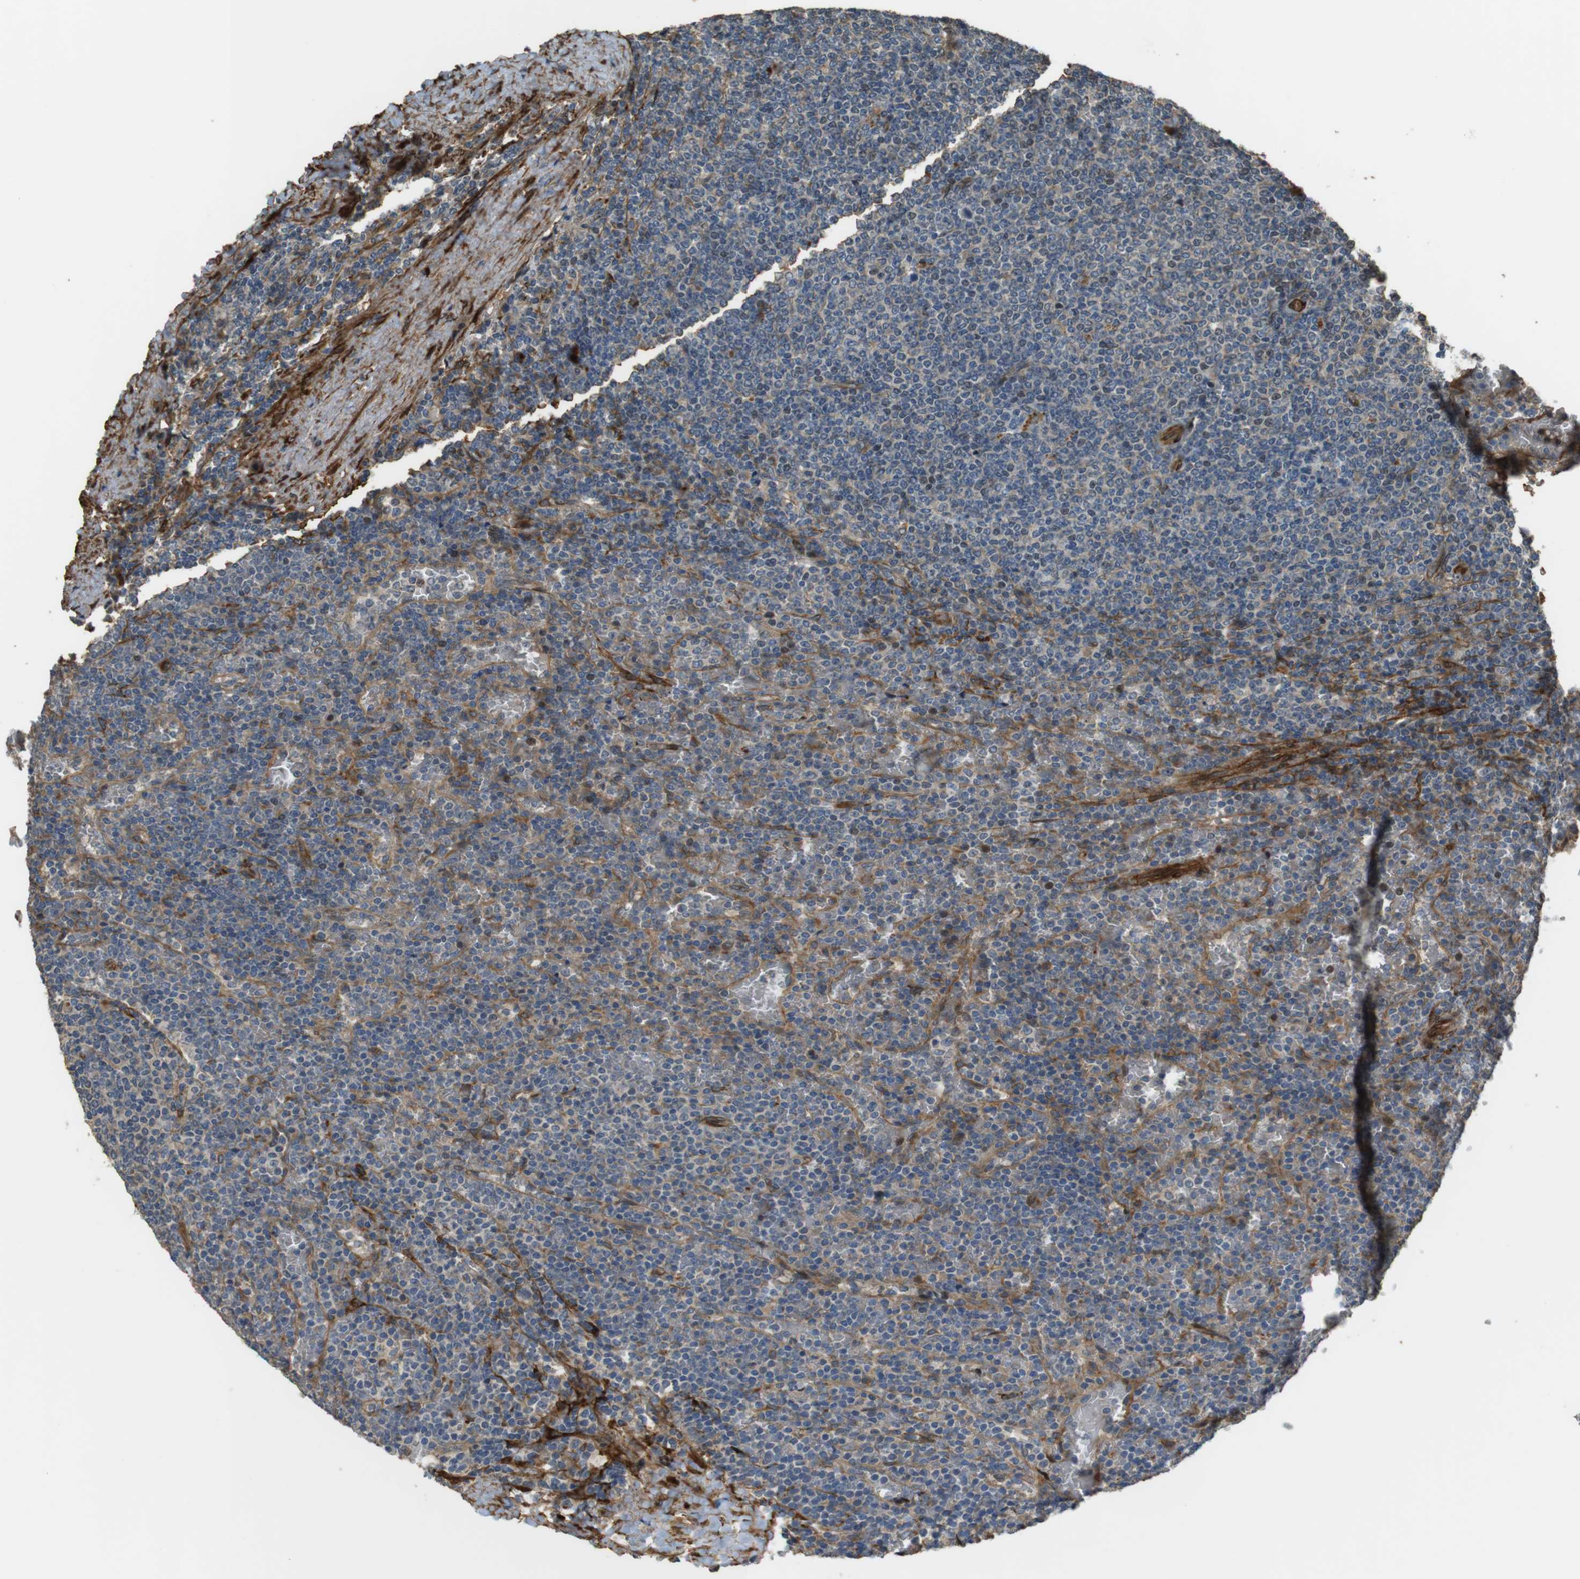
{"staining": {"intensity": "weak", "quantity": "<25%", "location": "cytoplasmic/membranous"}, "tissue": "lymphoma", "cell_type": "Tumor cells", "image_type": "cancer", "snomed": [{"axis": "morphology", "description": "Malignant lymphoma, non-Hodgkin's type, Low grade"}, {"axis": "topography", "description": "Spleen"}], "caption": "A micrograph of malignant lymphoma, non-Hodgkin's type (low-grade) stained for a protein demonstrates no brown staining in tumor cells.", "gene": "MSRB3", "patient": {"sex": "female", "age": 77}}